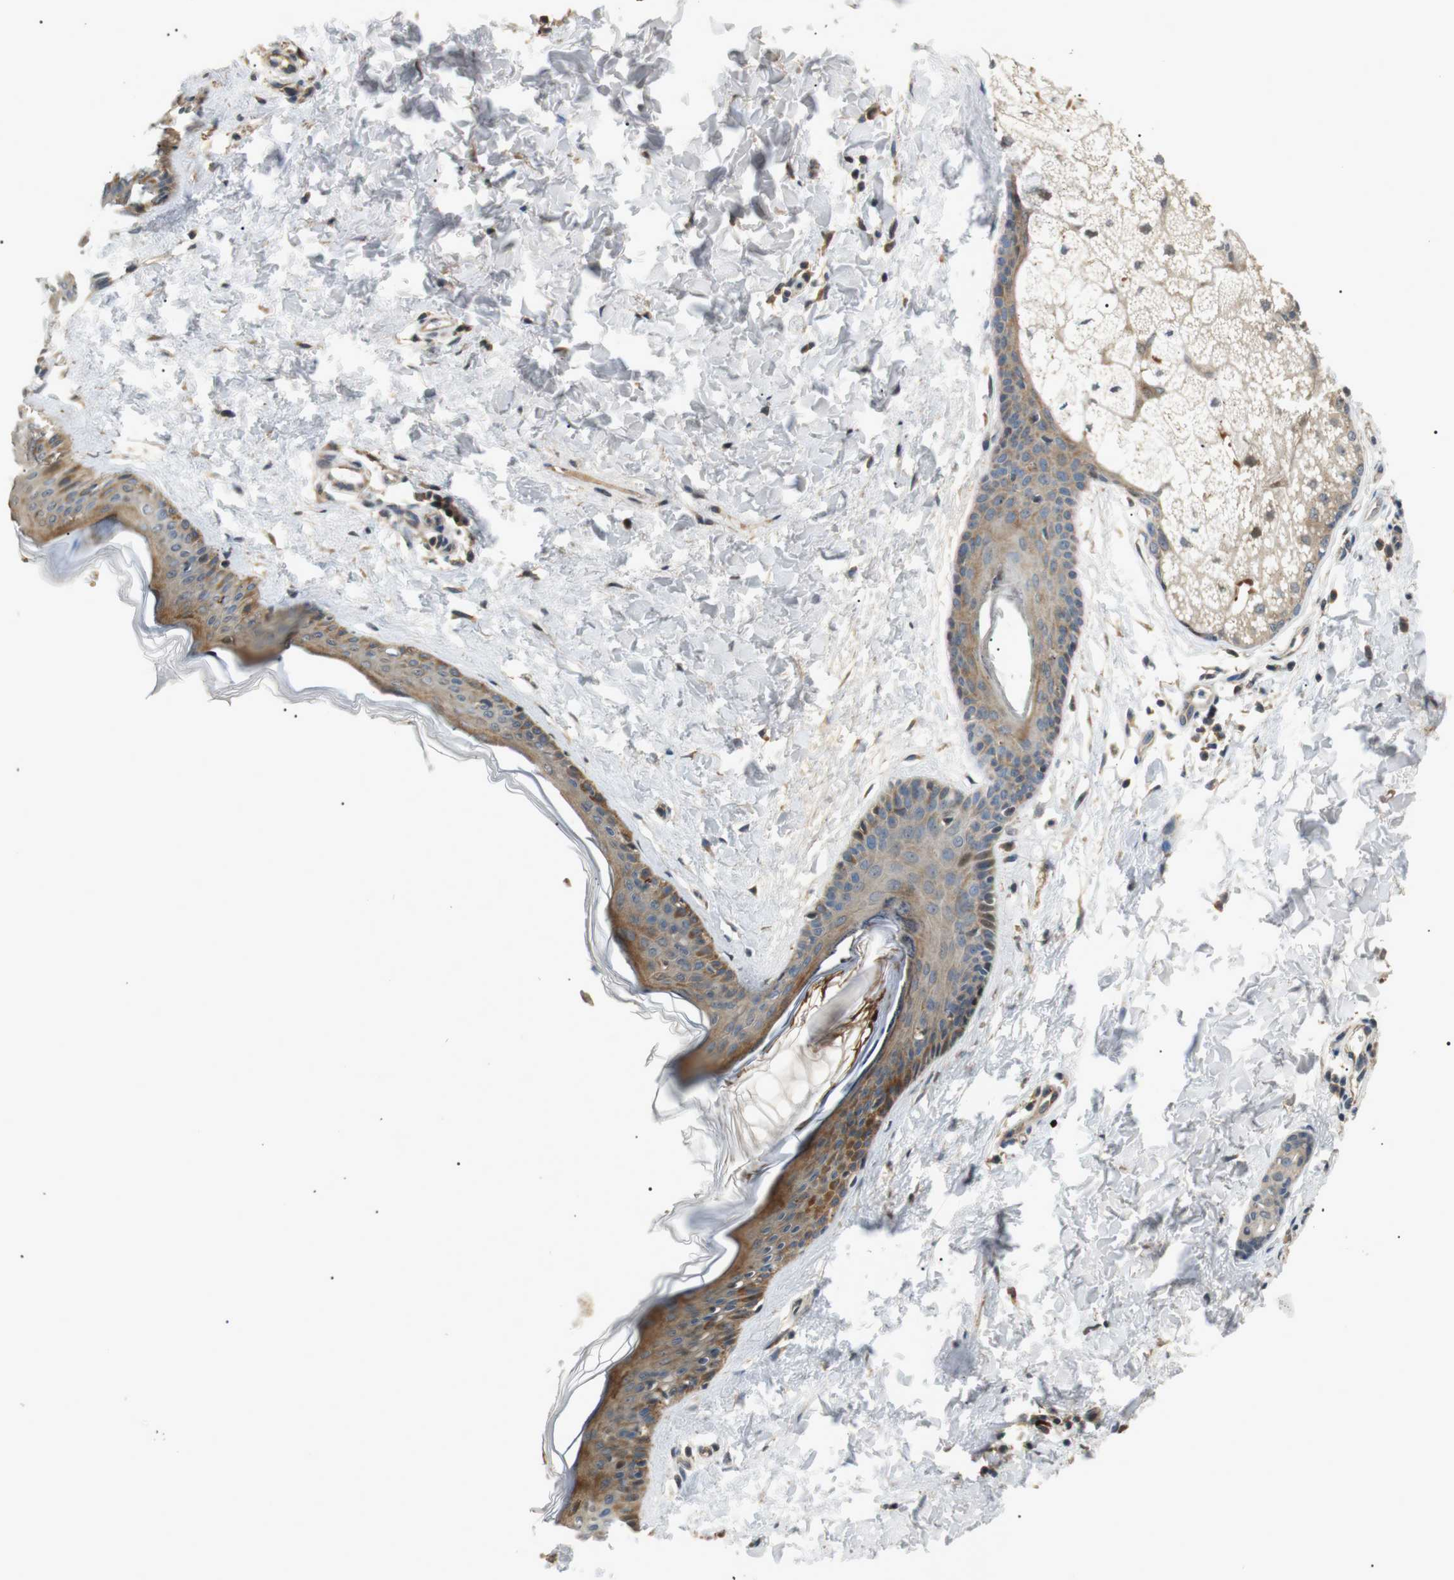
{"staining": {"intensity": "moderate", "quantity": "25%-75%", "location": "cytoplasmic/membranous"}, "tissue": "skin", "cell_type": "Fibroblasts", "image_type": "normal", "snomed": [{"axis": "morphology", "description": "Normal tissue, NOS"}, {"axis": "topography", "description": "Skin"}], "caption": "Protein staining by IHC reveals moderate cytoplasmic/membranous expression in about 25%-75% of fibroblasts in normal skin. The staining was performed using DAB, with brown indicating positive protein expression. Nuclei are stained blue with hematoxylin.", "gene": "HSPA13", "patient": {"sex": "female", "age": 41}}